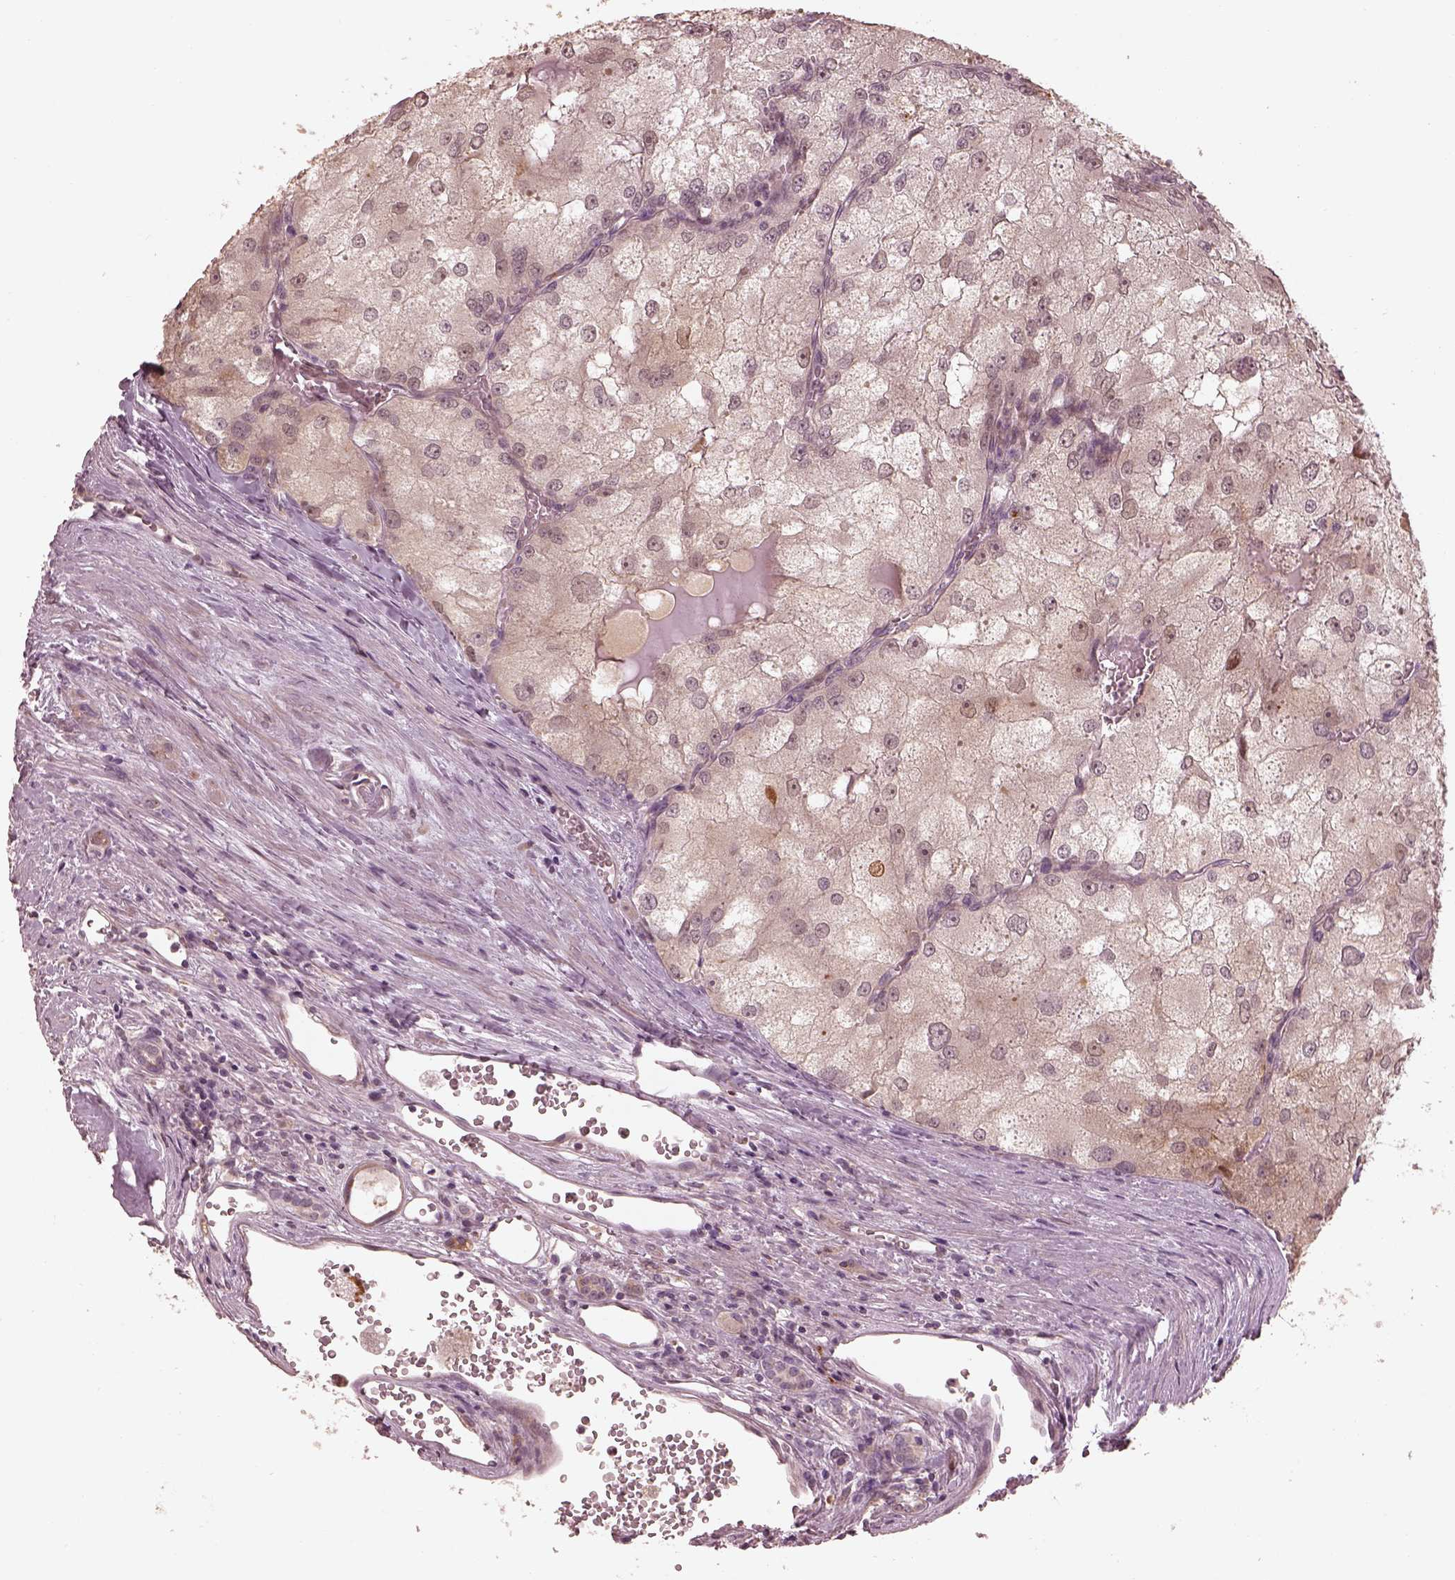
{"staining": {"intensity": "negative", "quantity": "none", "location": "none"}, "tissue": "renal cancer", "cell_type": "Tumor cells", "image_type": "cancer", "snomed": [{"axis": "morphology", "description": "Adenocarcinoma, NOS"}, {"axis": "topography", "description": "Kidney"}], "caption": "A micrograph of renal cancer stained for a protein shows no brown staining in tumor cells.", "gene": "SLC25A46", "patient": {"sex": "female", "age": 70}}